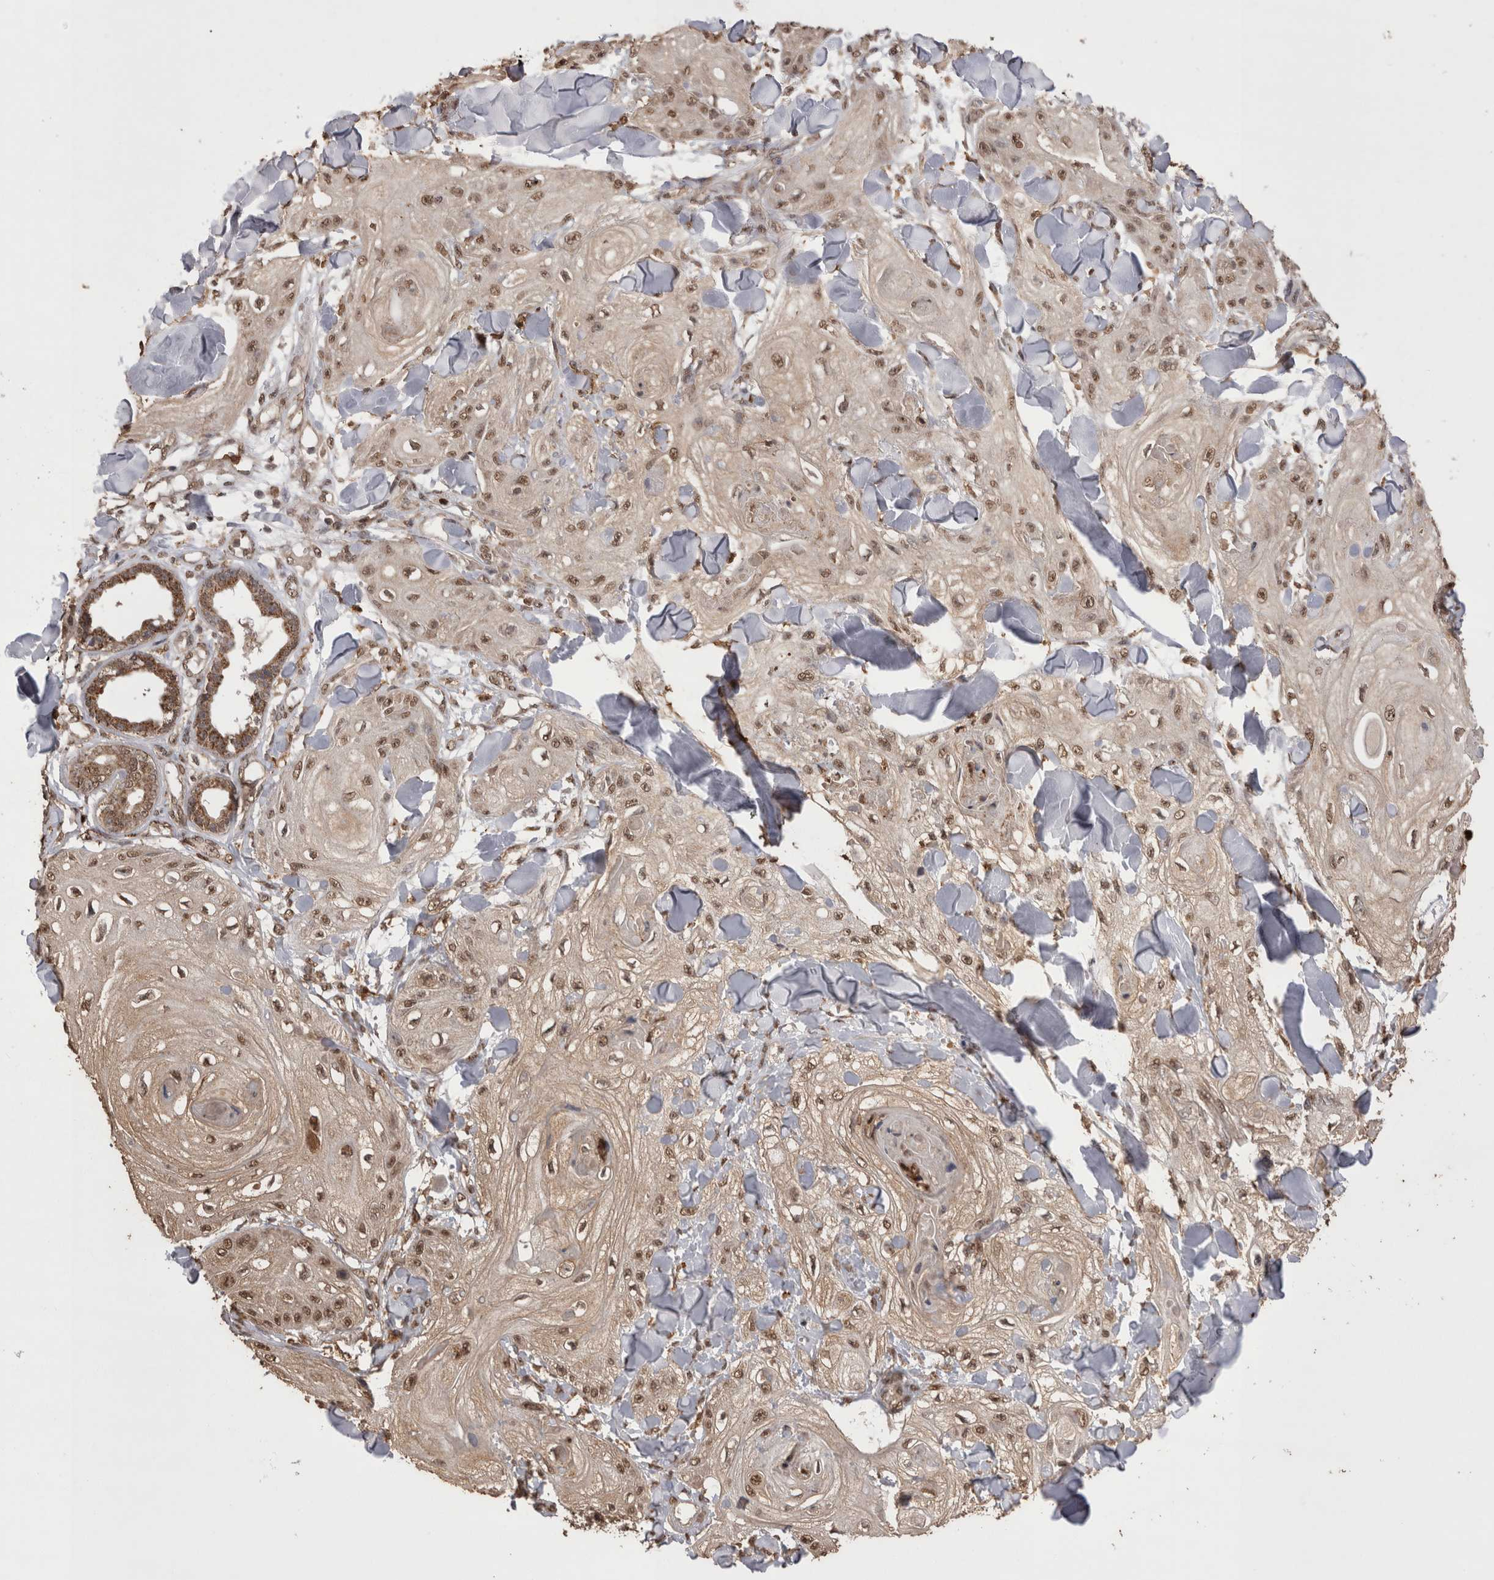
{"staining": {"intensity": "moderate", "quantity": ">75%", "location": "nuclear"}, "tissue": "skin cancer", "cell_type": "Tumor cells", "image_type": "cancer", "snomed": [{"axis": "morphology", "description": "Squamous cell carcinoma, NOS"}, {"axis": "topography", "description": "Skin"}], "caption": "Human skin squamous cell carcinoma stained with a brown dye shows moderate nuclear positive positivity in approximately >75% of tumor cells.", "gene": "GRK5", "patient": {"sex": "male", "age": 74}}